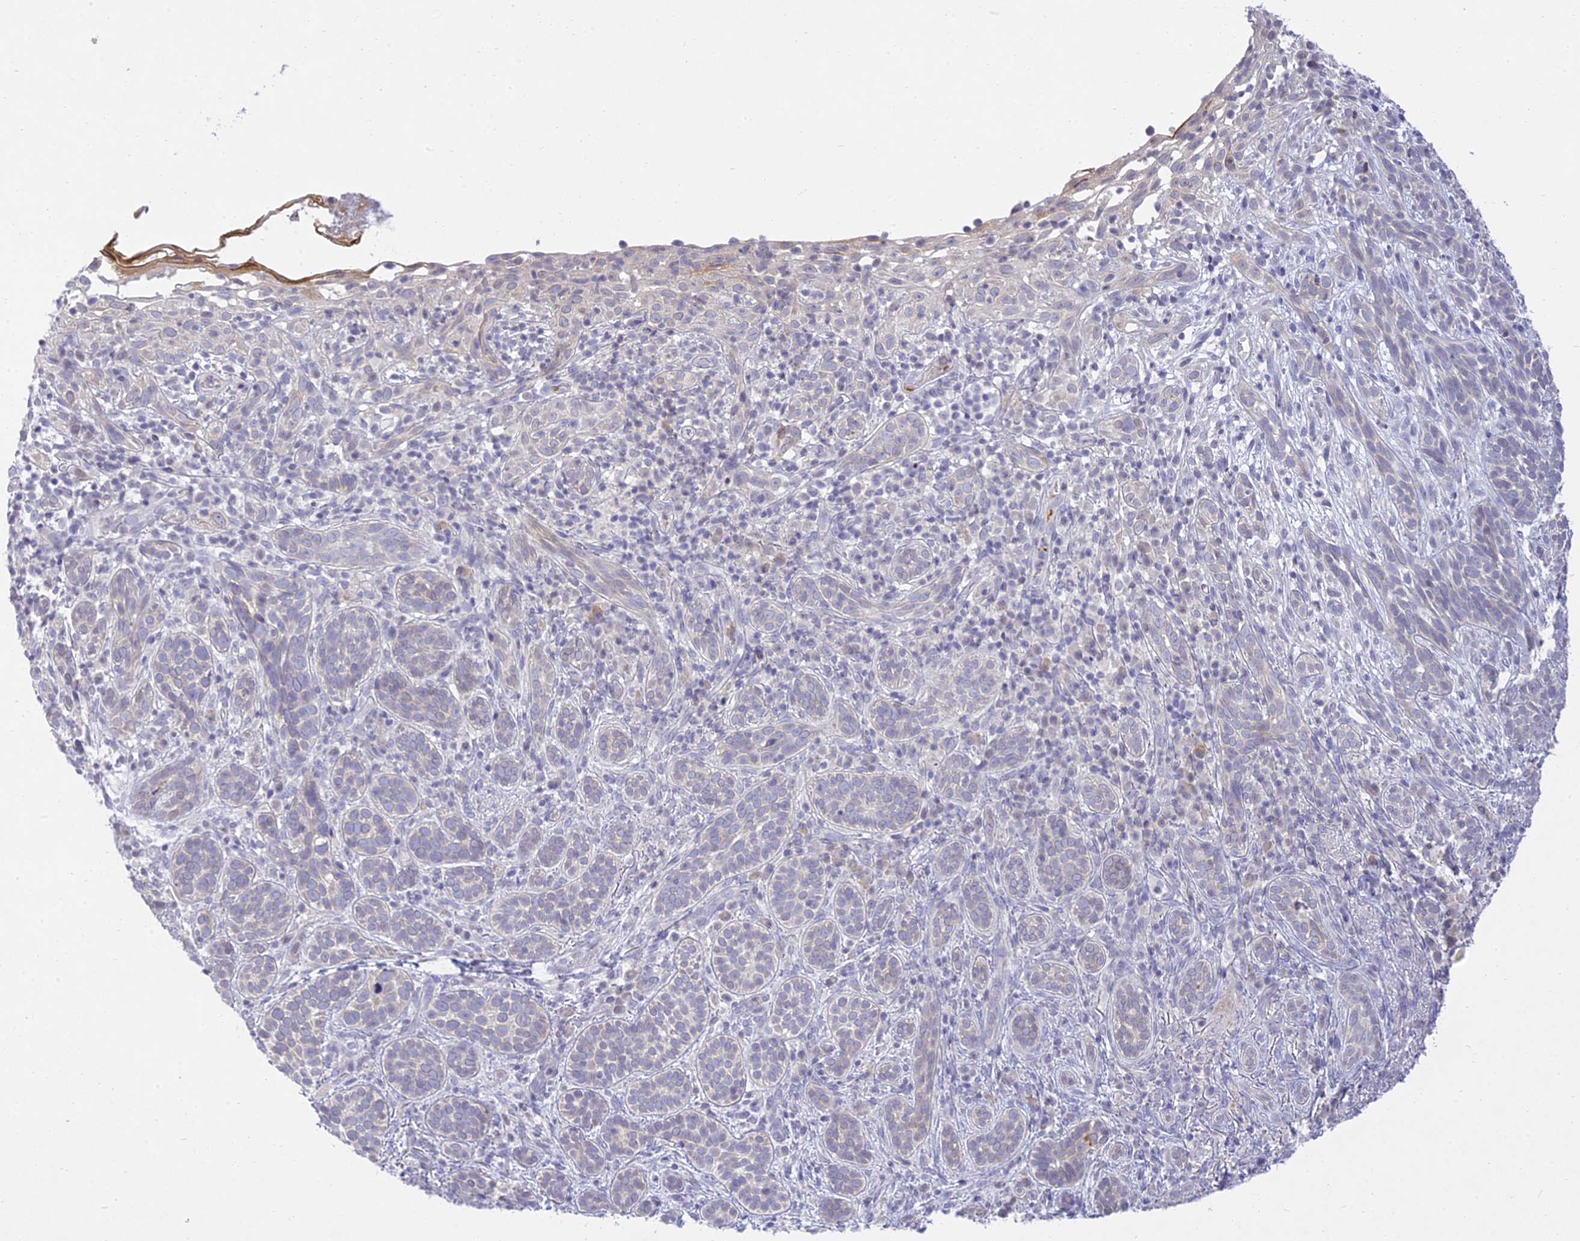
{"staining": {"intensity": "negative", "quantity": "none", "location": "none"}, "tissue": "skin cancer", "cell_type": "Tumor cells", "image_type": "cancer", "snomed": [{"axis": "morphology", "description": "Basal cell carcinoma"}, {"axis": "topography", "description": "Skin"}], "caption": "Immunohistochemistry (IHC) image of neoplastic tissue: skin cancer stained with DAB reveals no significant protein expression in tumor cells.", "gene": "TMEM40", "patient": {"sex": "male", "age": 71}}